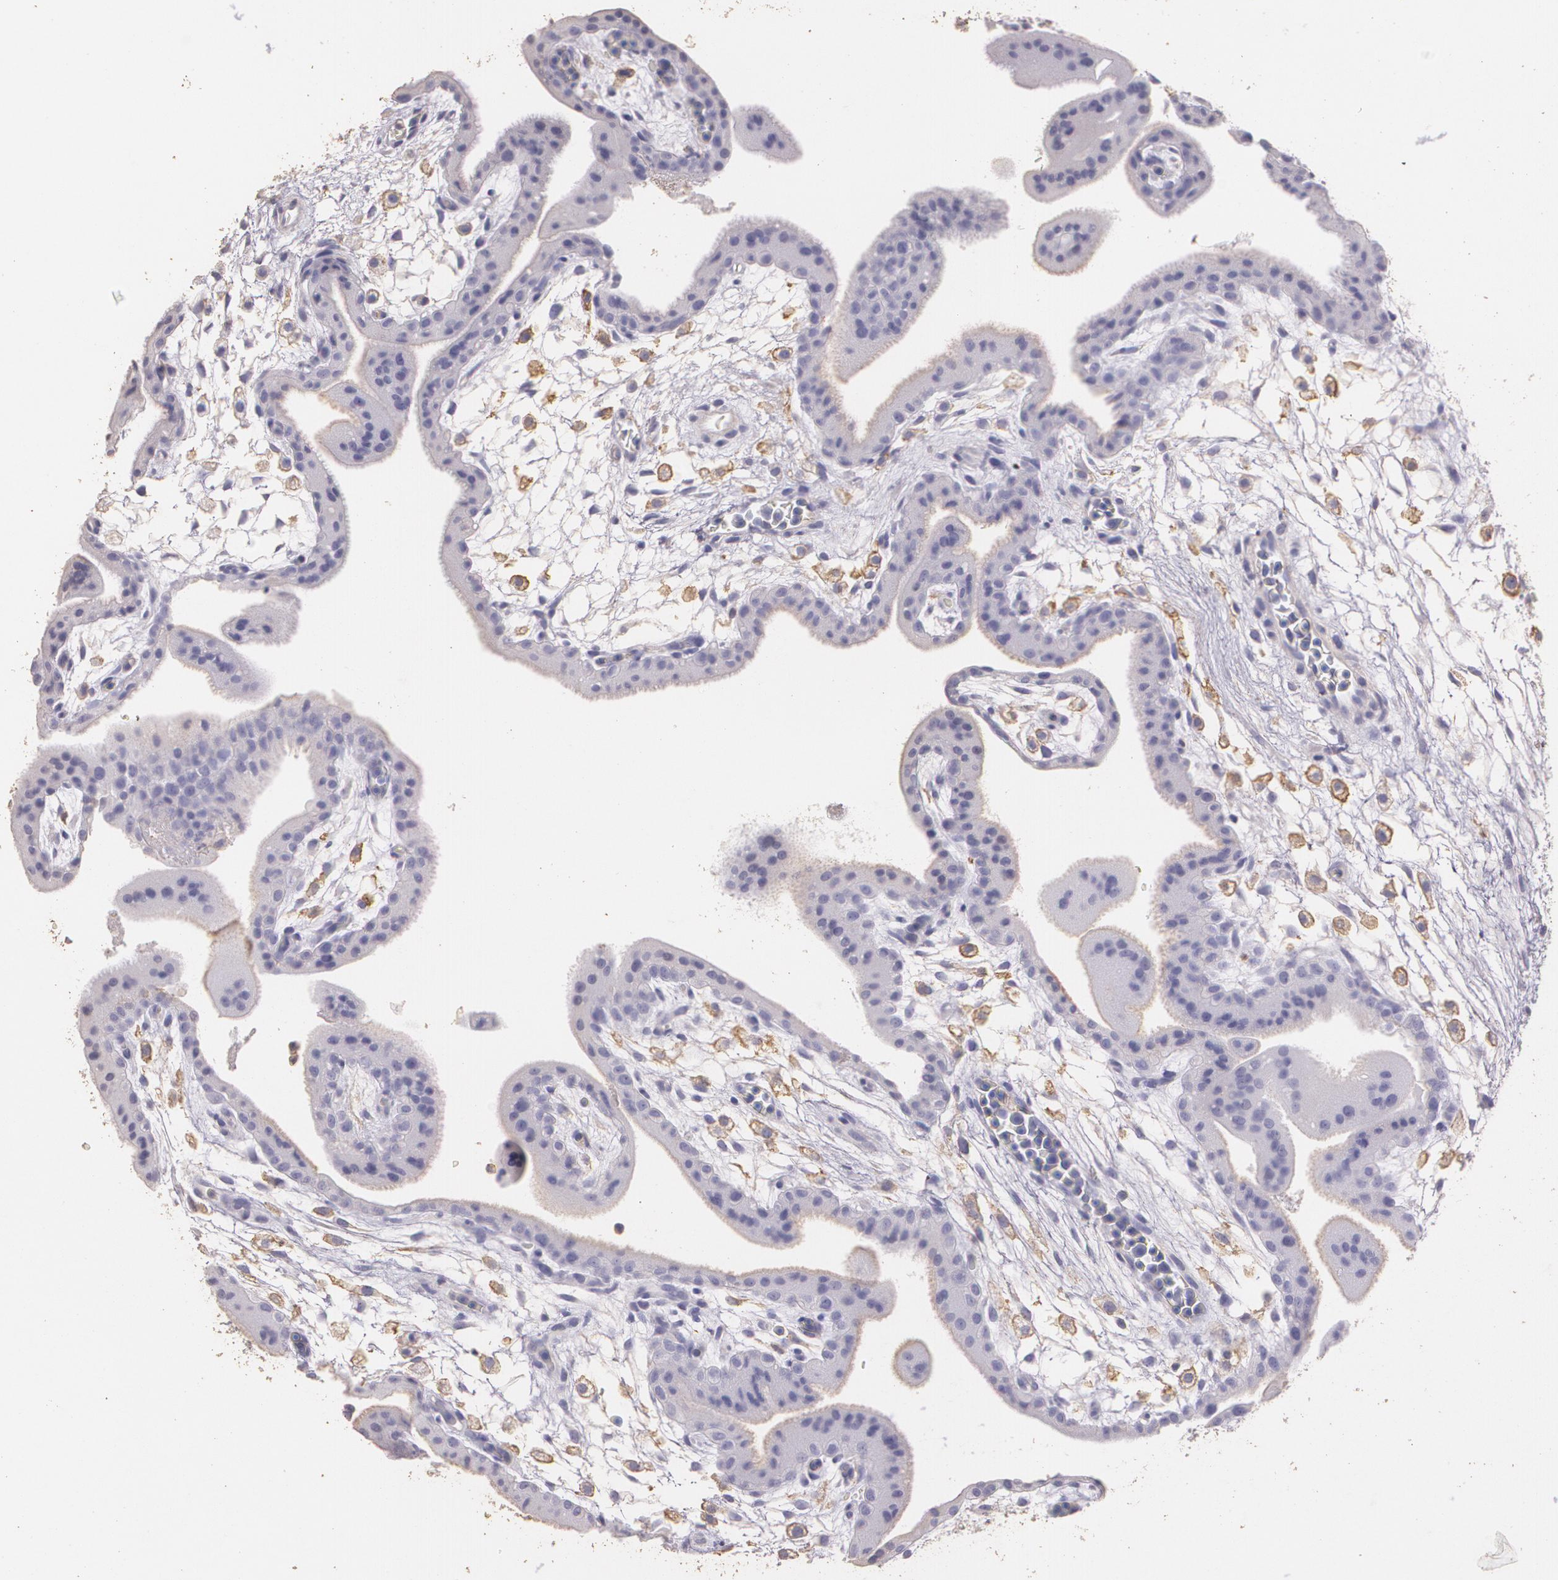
{"staining": {"intensity": "negative", "quantity": "none", "location": "none"}, "tissue": "placenta", "cell_type": "Decidual cells", "image_type": "normal", "snomed": [{"axis": "morphology", "description": "Normal tissue, NOS"}, {"axis": "topography", "description": "Placenta"}], "caption": "This is an immunohistochemistry (IHC) histopathology image of normal human placenta. There is no positivity in decidual cells.", "gene": "TGFBR1", "patient": {"sex": "female", "age": 35}}